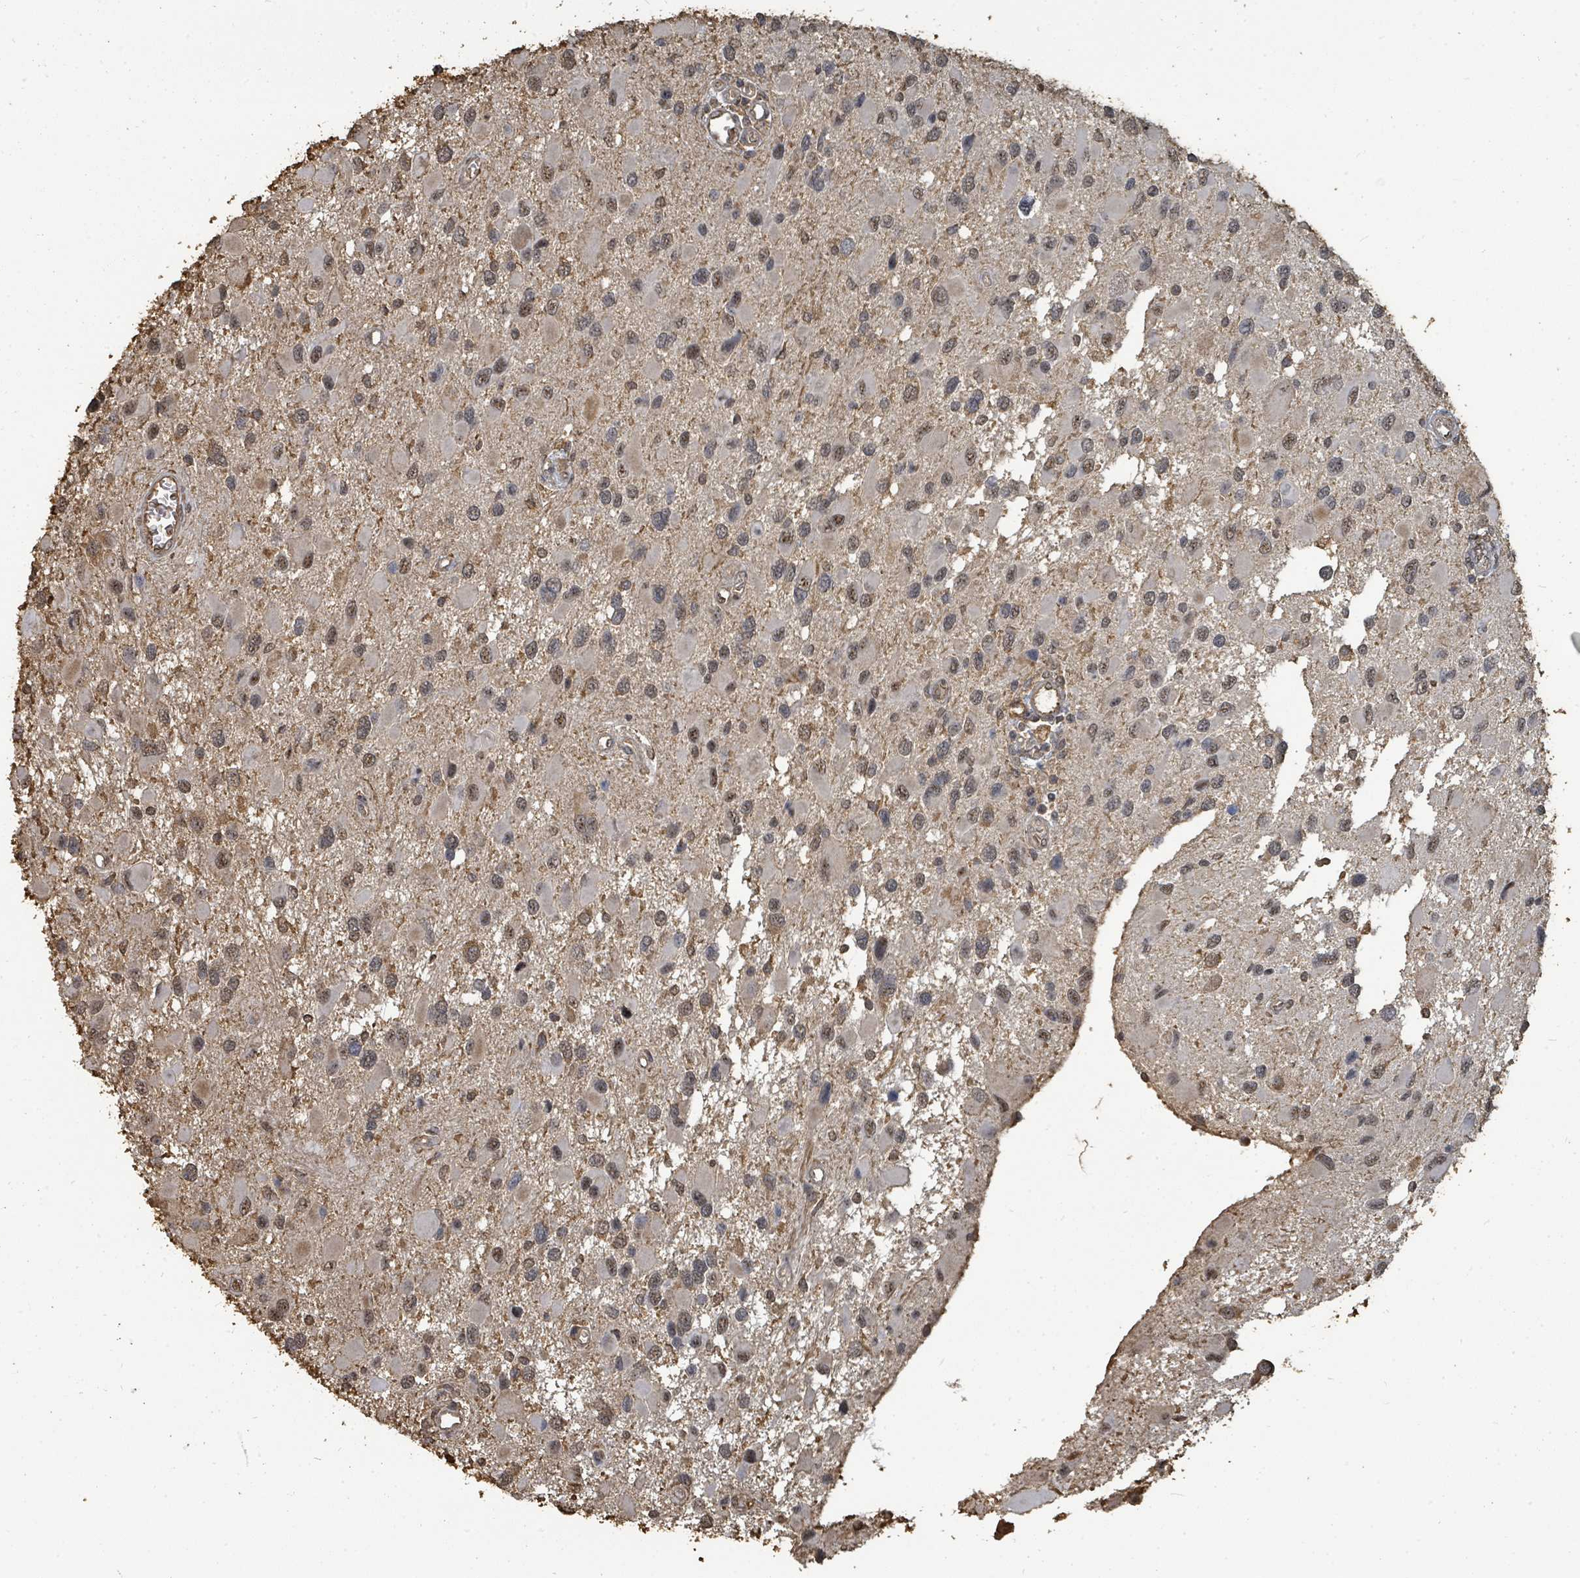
{"staining": {"intensity": "weak", "quantity": ">75%", "location": "cytoplasmic/membranous,nuclear"}, "tissue": "glioma", "cell_type": "Tumor cells", "image_type": "cancer", "snomed": [{"axis": "morphology", "description": "Glioma, malignant, High grade"}, {"axis": "topography", "description": "Brain"}], "caption": "Glioma tissue displays weak cytoplasmic/membranous and nuclear staining in approximately >75% of tumor cells, visualized by immunohistochemistry.", "gene": "C6orf52", "patient": {"sex": "male", "age": 53}}